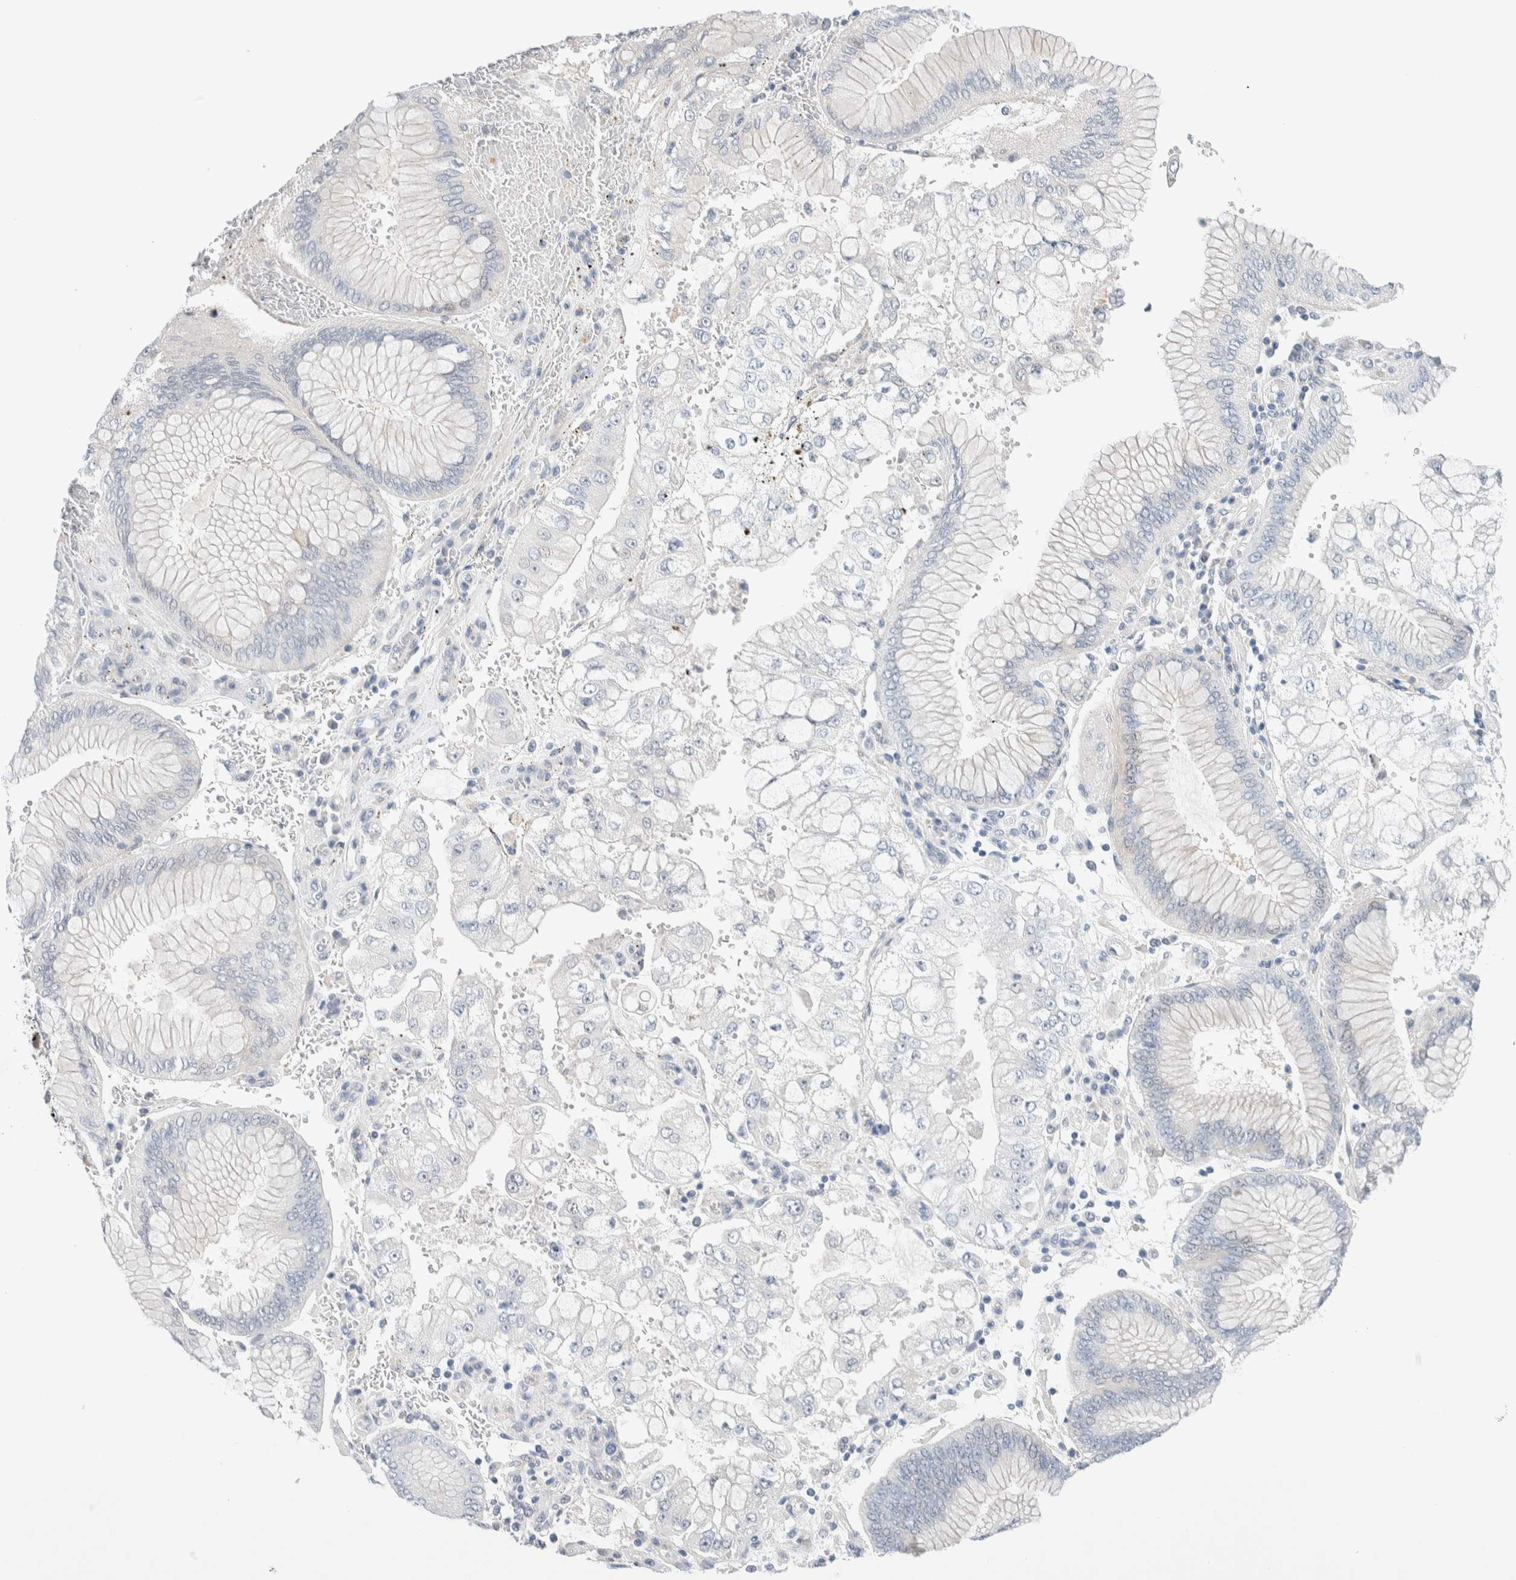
{"staining": {"intensity": "negative", "quantity": "none", "location": "none"}, "tissue": "stomach cancer", "cell_type": "Tumor cells", "image_type": "cancer", "snomed": [{"axis": "morphology", "description": "Adenocarcinoma, NOS"}, {"axis": "topography", "description": "Stomach"}], "caption": "High power microscopy photomicrograph of an immunohistochemistry (IHC) image of stomach cancer, revealing no significant positivity in tumor cells.", "gene": "DNAJB6", "patient": {"sex": "male", "age": 76}}